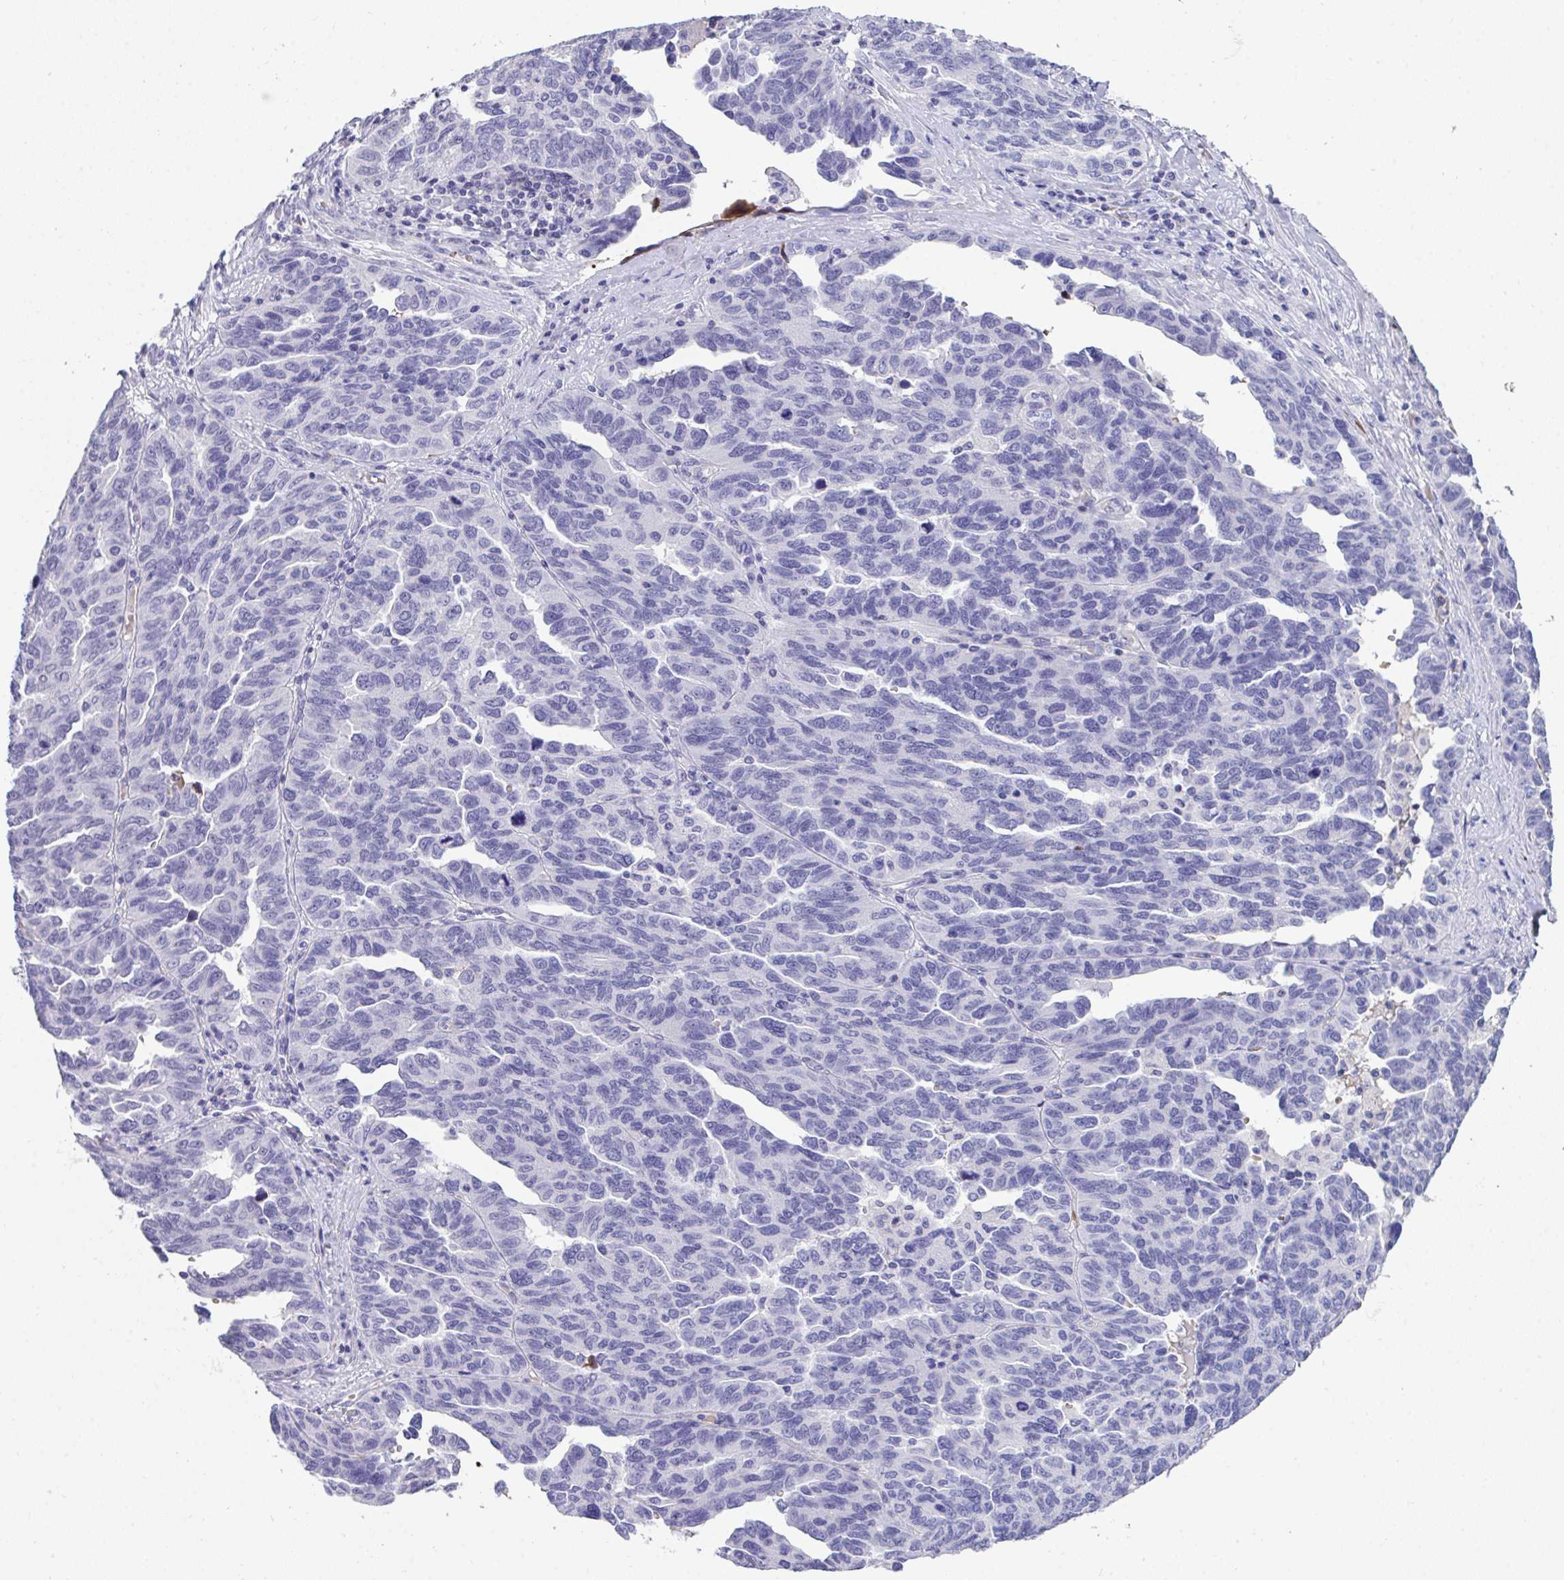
{"staining": {"intensity": "negative", "quantity": "none", "location": "none"}, "tissue": "ovarian cancer", "cell_type": "Tumor cells", "image_type": "cancer", "snomed": [{"axis": "morphology", "description": "Cystadenocarcinoma, serous, NOS"}, {"axis": "topography", "description": "Ovary"}], "caption": "The photomicrograph shows no staining of tumor cells in ovarian cancer.", "gene": "KMT2E", "patient": {"sex": "female", "age": 64}}